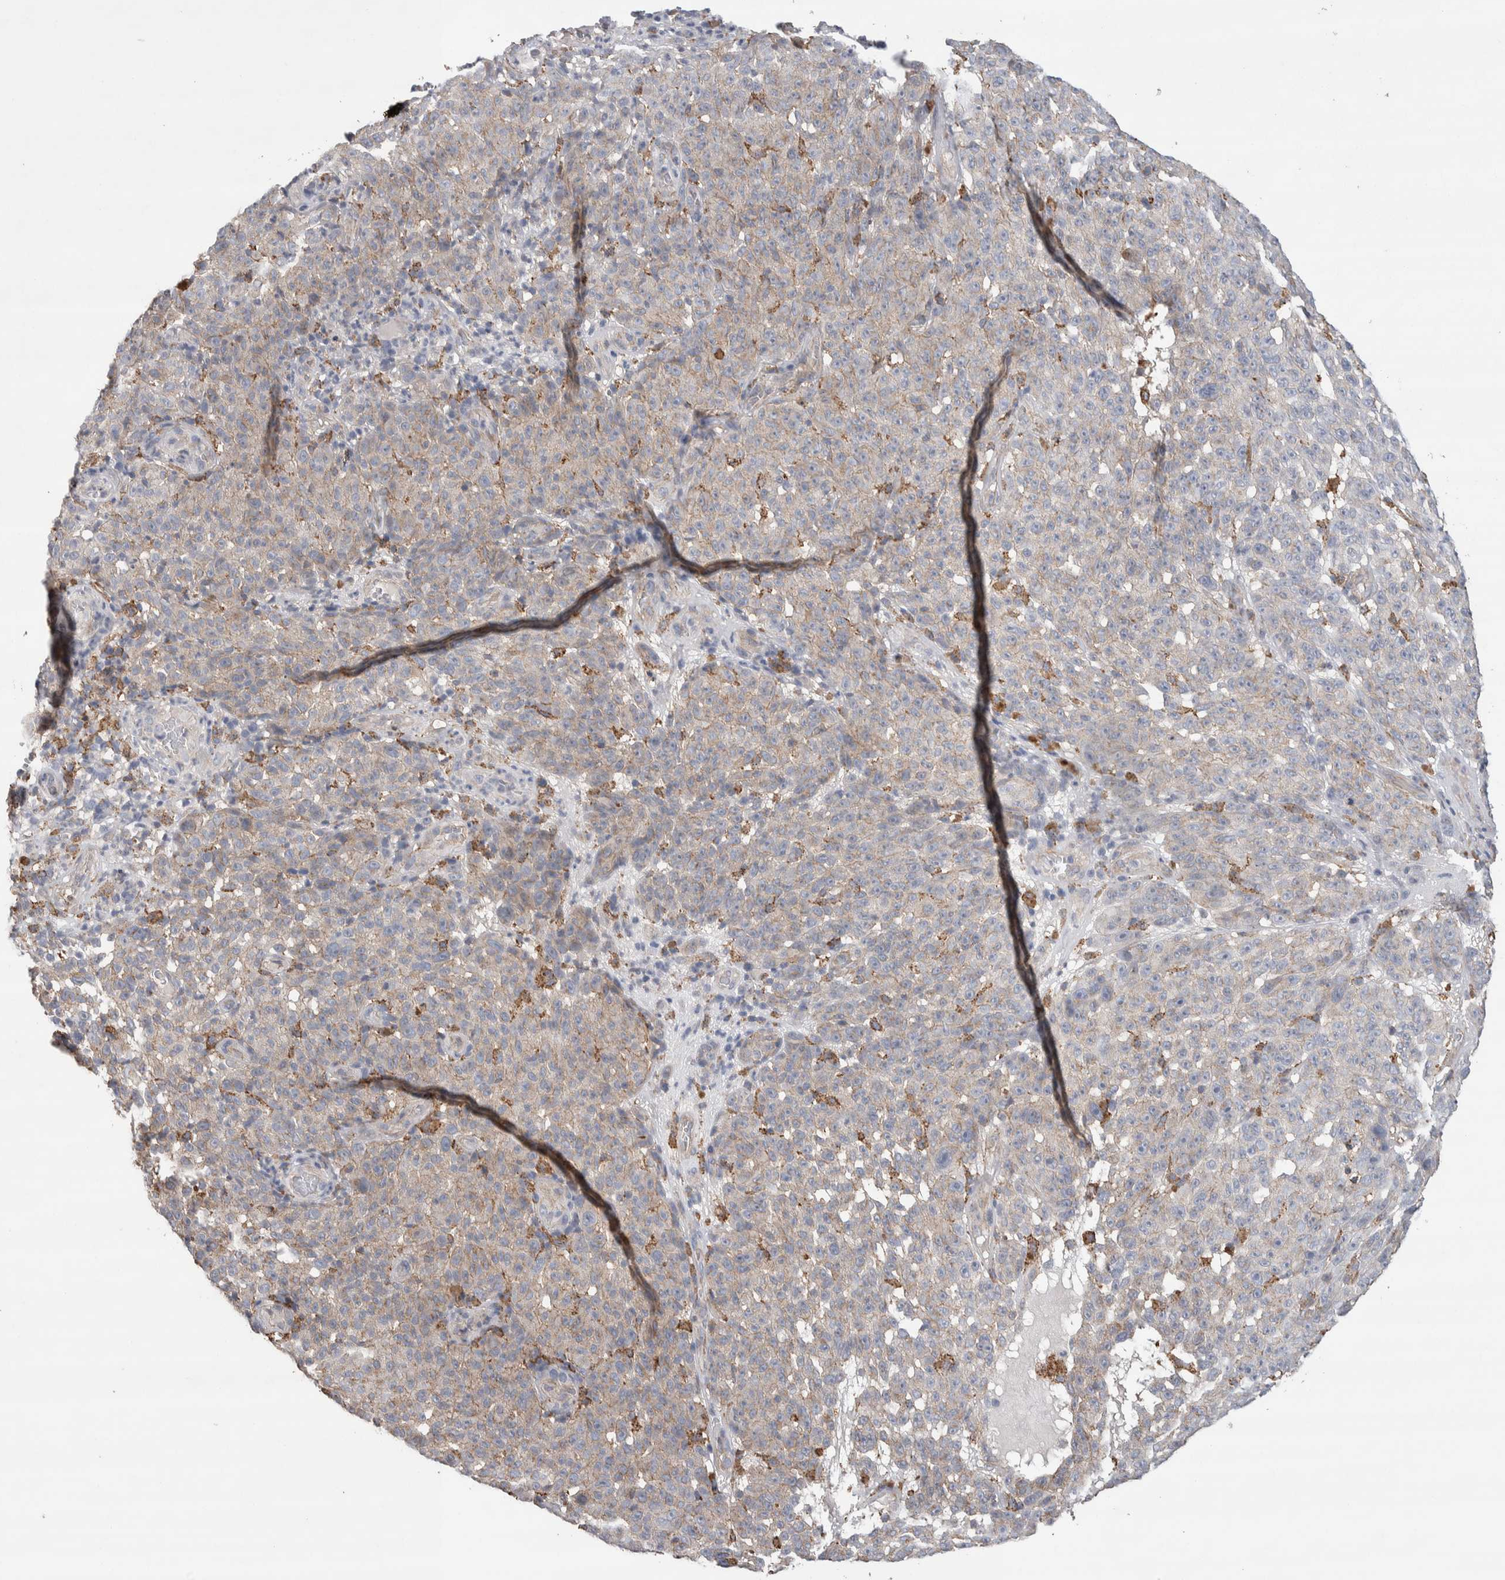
{"staining": {"intensity": "weak", "quantity": "<25%", "location": "cytoplasmic/membranous"}, "tissue": "melanoma", "cell_type": "Tumor cells", "image_type": "cancer", "snomed": [{"axis": "morphology", "description": "Malignant melanoma, NOS"}, {"axis": "topography", "description": "Skin"}], "caption": "Malignant melanoma was stained to show a protein in brown. There is no significant expression in tumor cells. (DAB (3,3'-diaminobenzidine) immunohistochemistry (IHC) with hematoxylin counter stain).", "gene": "GCNA", "patient": {"sex": "female", "age": 82}}